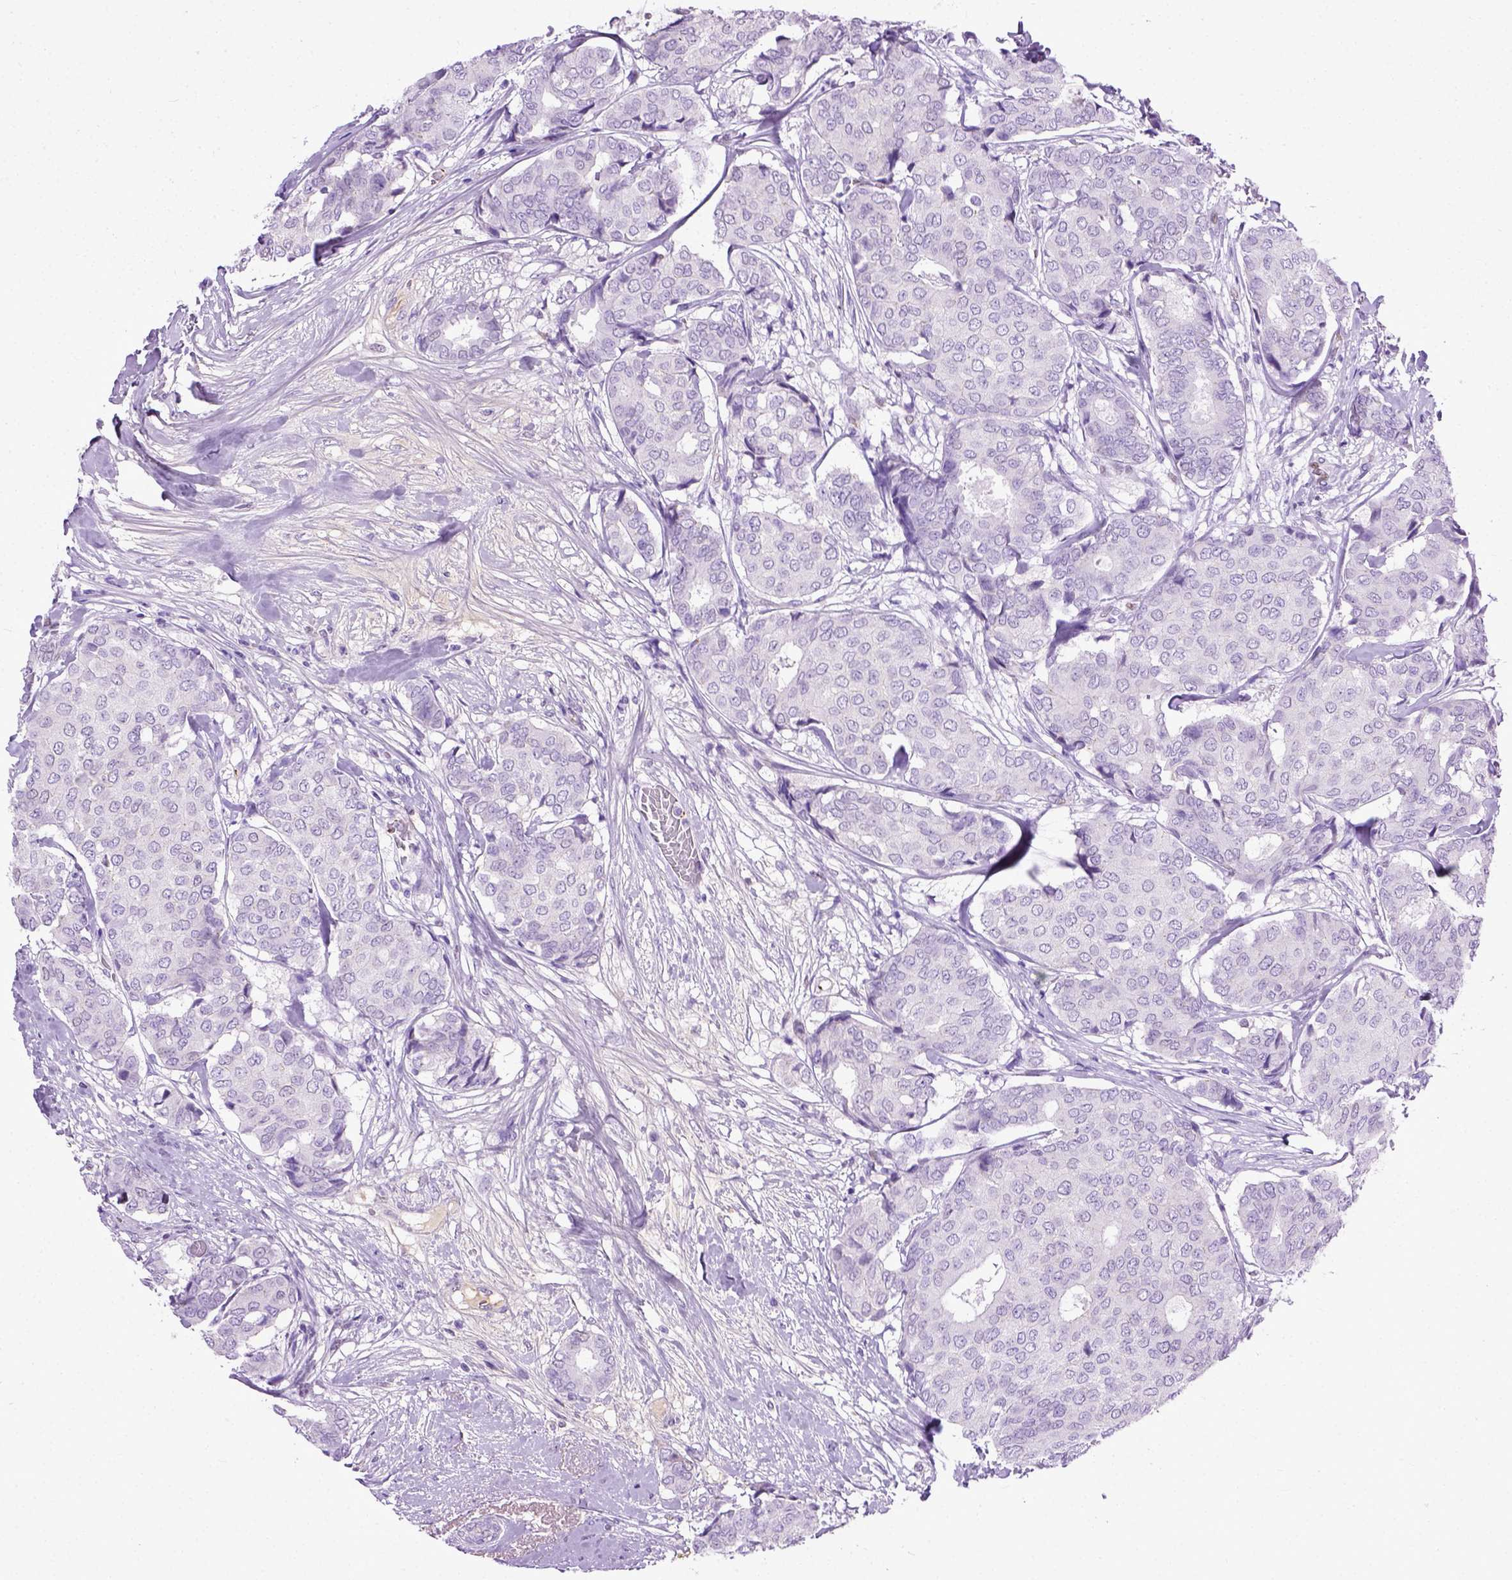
{"staining": {"intensity": "negative", "quantity": "none", "location": "none"}, "tissue": "breast cancer", "cell_type": "Tumor cells", "image_type": "cancer", "snomed": [{"axis": "morphology", "description": "Duct carcinoma"}, {"axis": "topography", "description": "Breast"}], "caption": "Immunohistochemistry image of neoplastic tissue: invasive ductal carcinoma (breast) stained with DAB (3,3'-diaminobenzidine) displays no significant protein expression in tumor cells. The staining was performed using DAB to visualize the protein expression in brown, while the nuclei were stained in blue with hematoxylin (Magnification: 20x).", "gene": "ADAMTS8", "patient": {"sex": "female", "age": 75}}